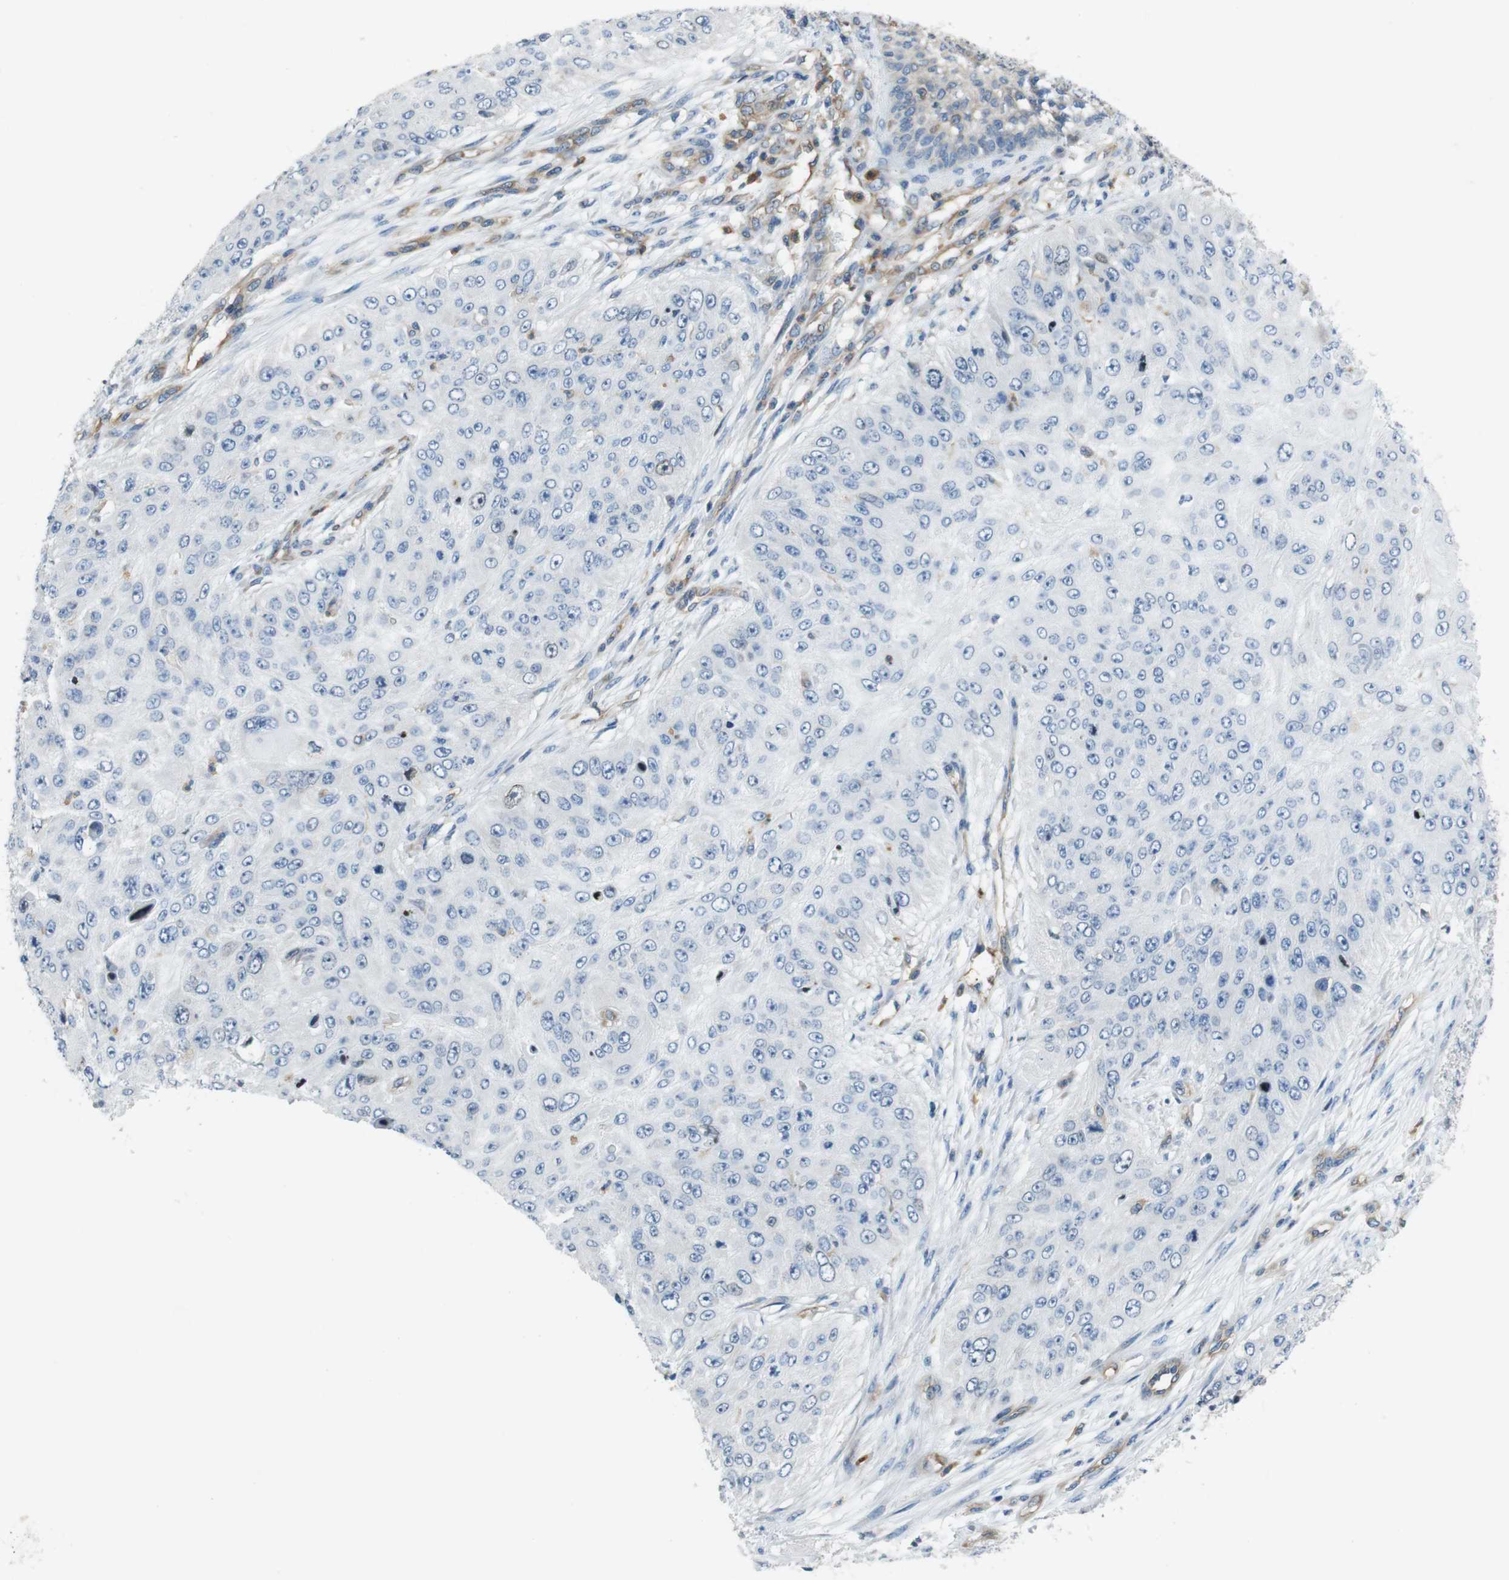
{"staining": {"intensity": "negative", "quantity": "none", "location": "none"}, "tissue": "skin cancer", "cell_type": "Tumor cells", "image_type": "cancer", "snomed": [{"axis": "morphology", "description": "Squamous cell carcinoma, NOS"}, {"axis": "topography", "description": "Skin"}], "caption": "High magnification brightfield microscopy of skin squamous cell carcinoma stained with DAB (brown) and counterstained with hematoxylin (blue): tumor cells show no significant staining.", "gene": "PCDH10", "patient": {"sex": "female", "age": 80}}